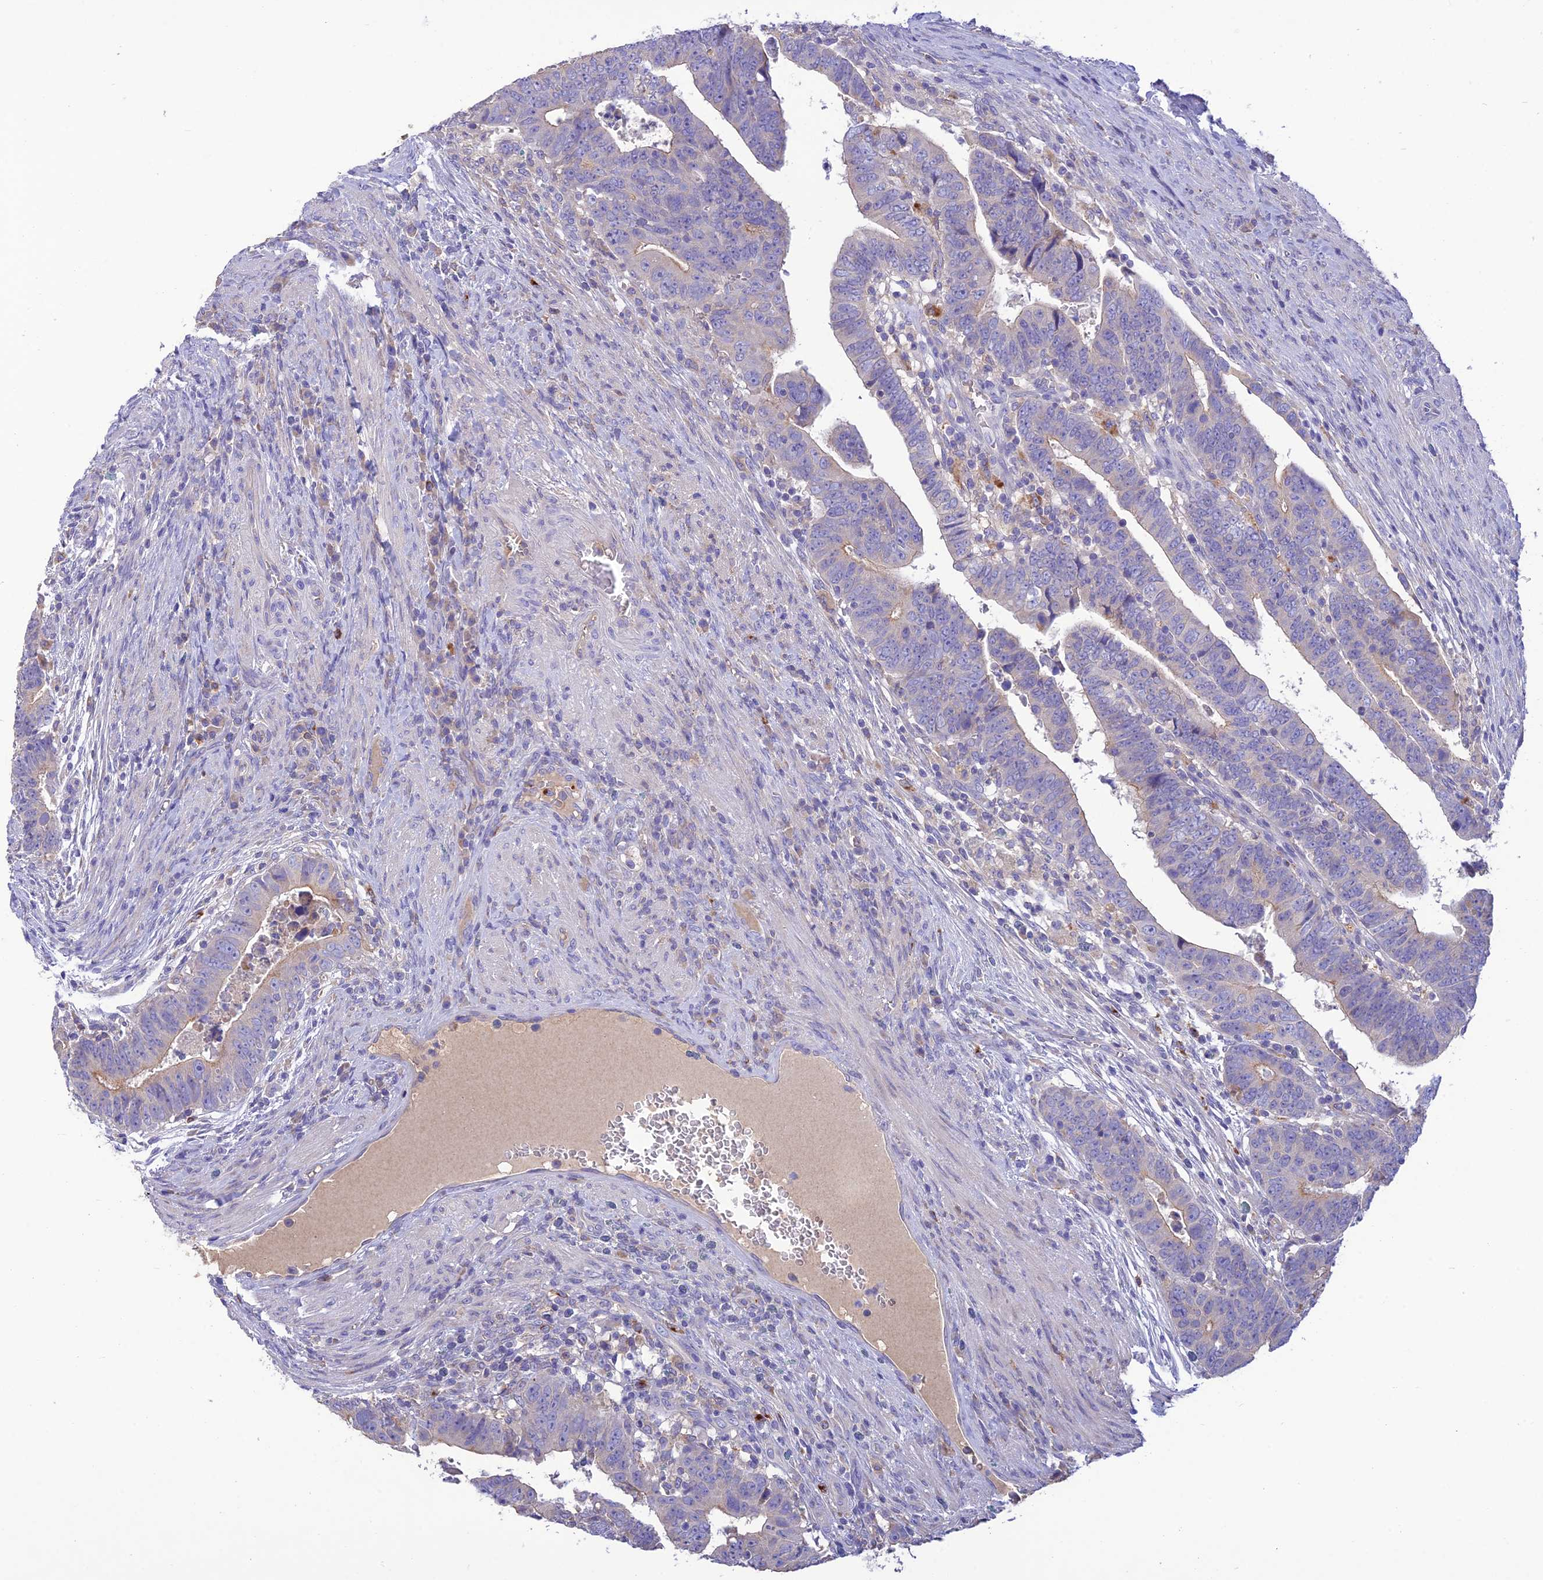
{"staining": {"intensity": "weak", "quantity": "<25%", "location": "cytoplasmic/membranous"}, "tissue": "colorectal cancer", "cell_type": "Tumor cells", "image_type": "cancer", "snomed": [{"axis": "morphology", "description": "Normal tissue, NOS"}, {"axis": "morphology", "description": "Adenocarcinoma, NOS"}, {"axis": "topography", "description": "Rectum"}], "caption": "An image of colorectal adenocarcinoma stained for a protein demonstrates no brown staining in tumor cells.", "gene": "SFT2D2", "patient": {"sex": "female", "age": 65}}